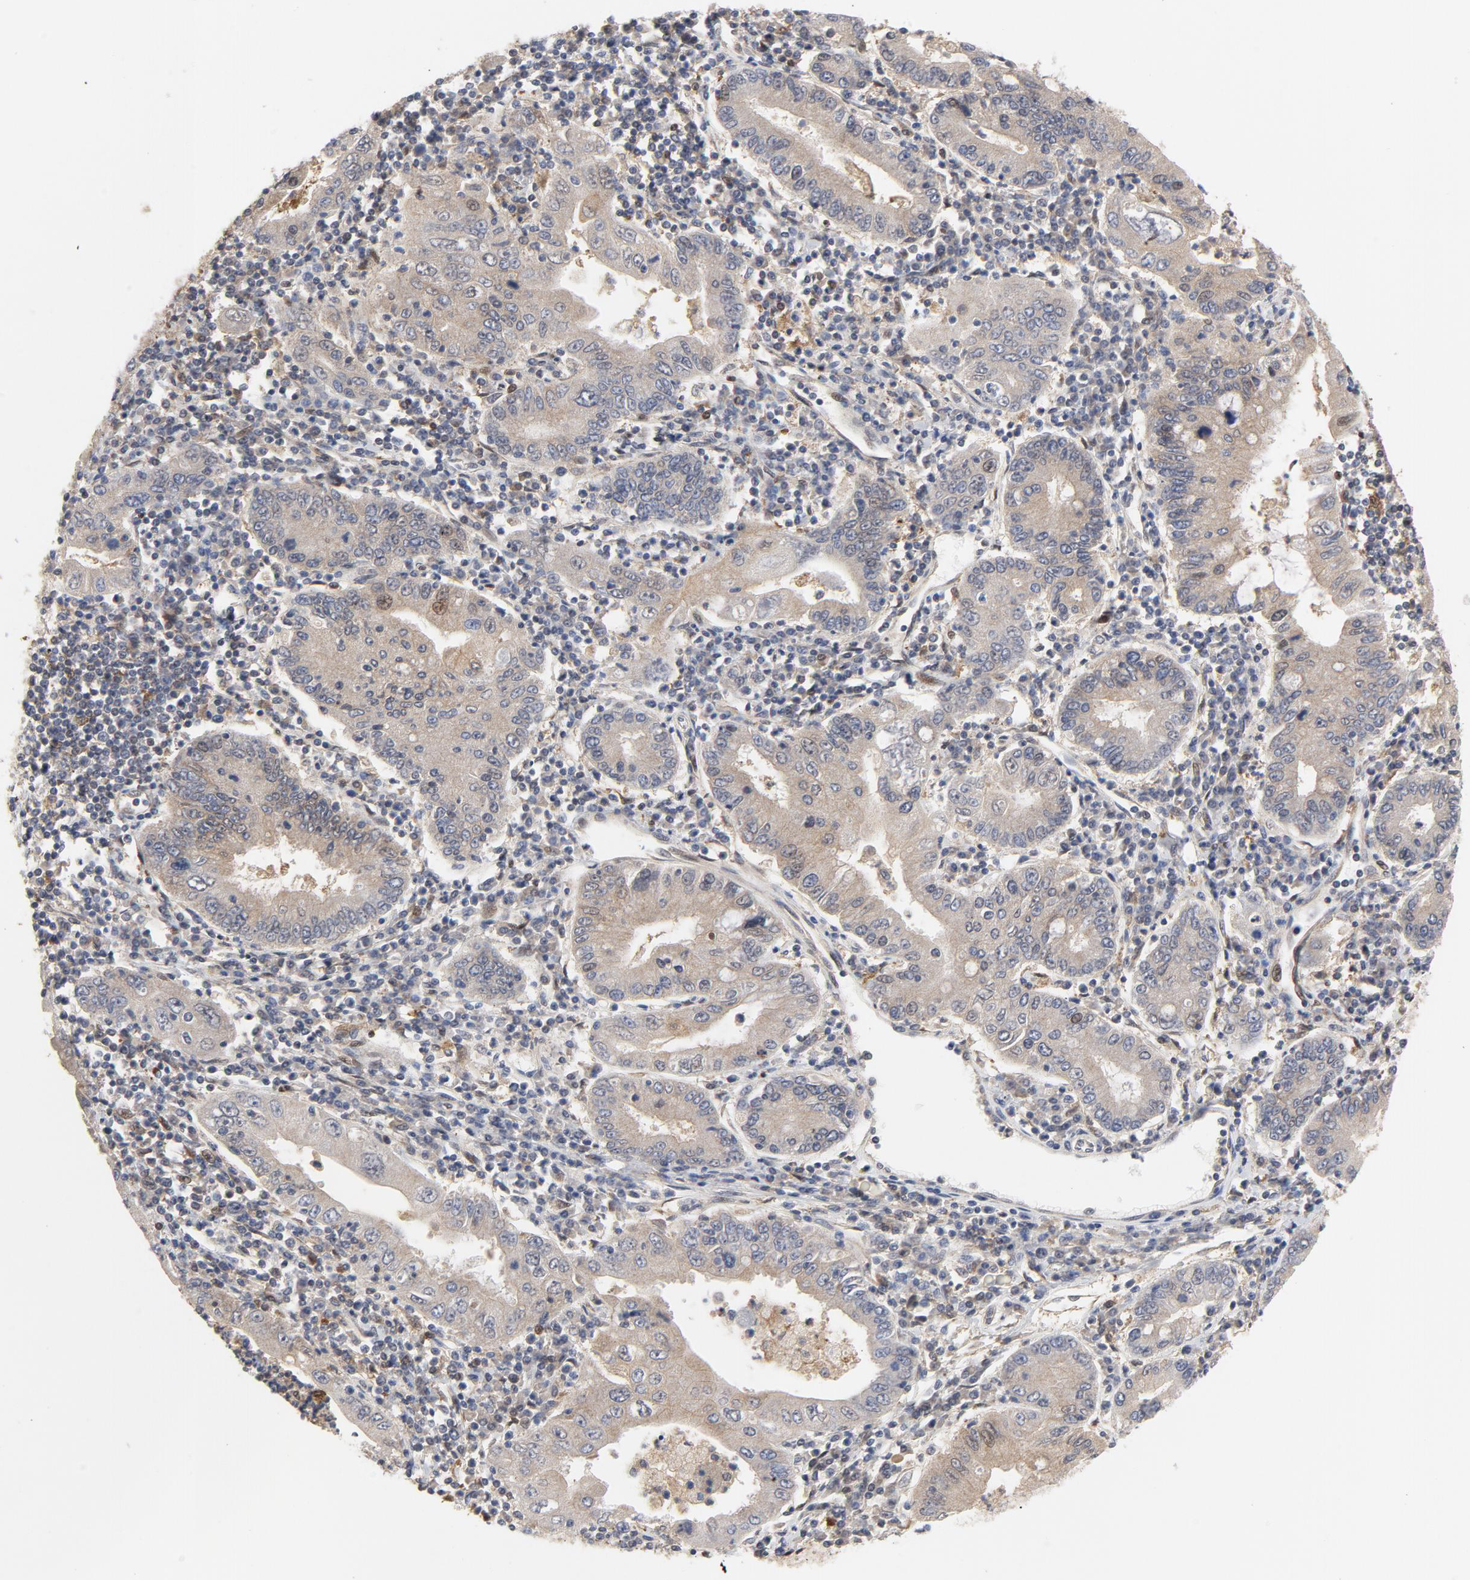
{"staining": {"intensity": "moderate", "quantity": ">75%", "location": "cytoplasmic/membranous"}, "tissue": "stomach cancer", "cell_type": "Tumor cells", "image_type": "cancer", "snomed": [{"axis": "morphology", "description": "Normal tissue, NOS"}, {"axis": "morphology", "description": "Adenocarcinoma, NOS"}, {"axis": "topography", "description": "Esophagus"}, {"axis": "topography", "description": "Stomach, upper"}, {"axis": "topography", "description": "Peripheral nerve tissue"}], "caption": "A brown stain highlights moderate cytoplasmic/membranous staining of a protein in human stomach cancer tumor cells. Using DAB (3,3'-diaminobenzidine) (brown) and hematoxylin (blue) stains, captured at high magnification using brightfield microscopy.", "gene": "RAPGEF4", "patient": {"sex": "male", "age": 62}}